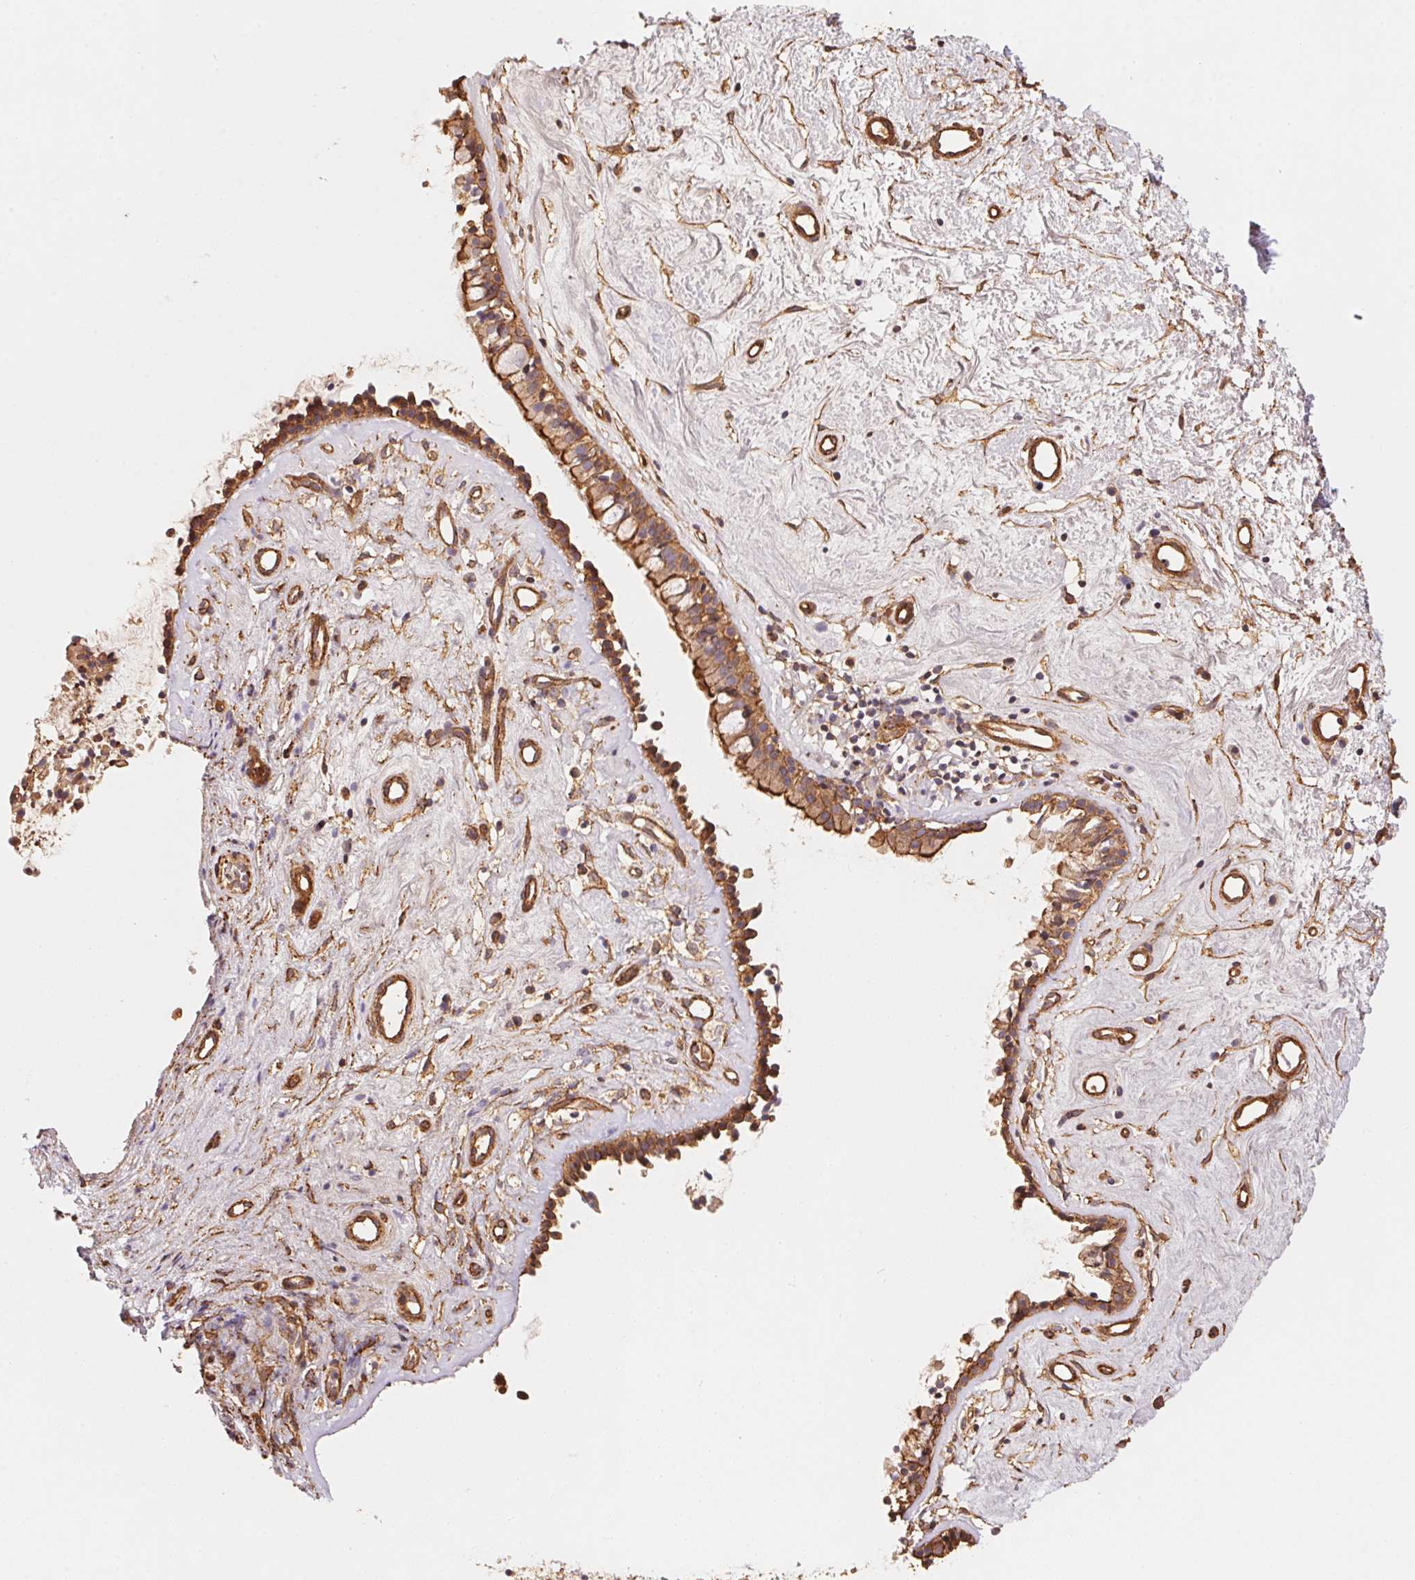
{"staining": {"intensity": "moderate", "quantity": ">75%", "location": "cytoplasmic/membranous"}, "tissue": "nasopharynx", "cell_type": "Respiratory epithelial cells", "image_type": "normal", "snomed": [{"axis": "morphology", "description": "Normal tissue, NOS"}, {"axis": "topography", "description": "Nasopharynx"}], "caption": "IHC photomicrograph of unremarkable nasopharynx: nasopharynx stained using IHC exhibits medium levels of moderate protein expression localized specifically in the cytoplasmic/membranous of respiratory epithelial cells, appearing as a cytoplasmic/membranous brown color.", "gene": "FRAS1", "patient": {"sex": "female", "age": 52}}